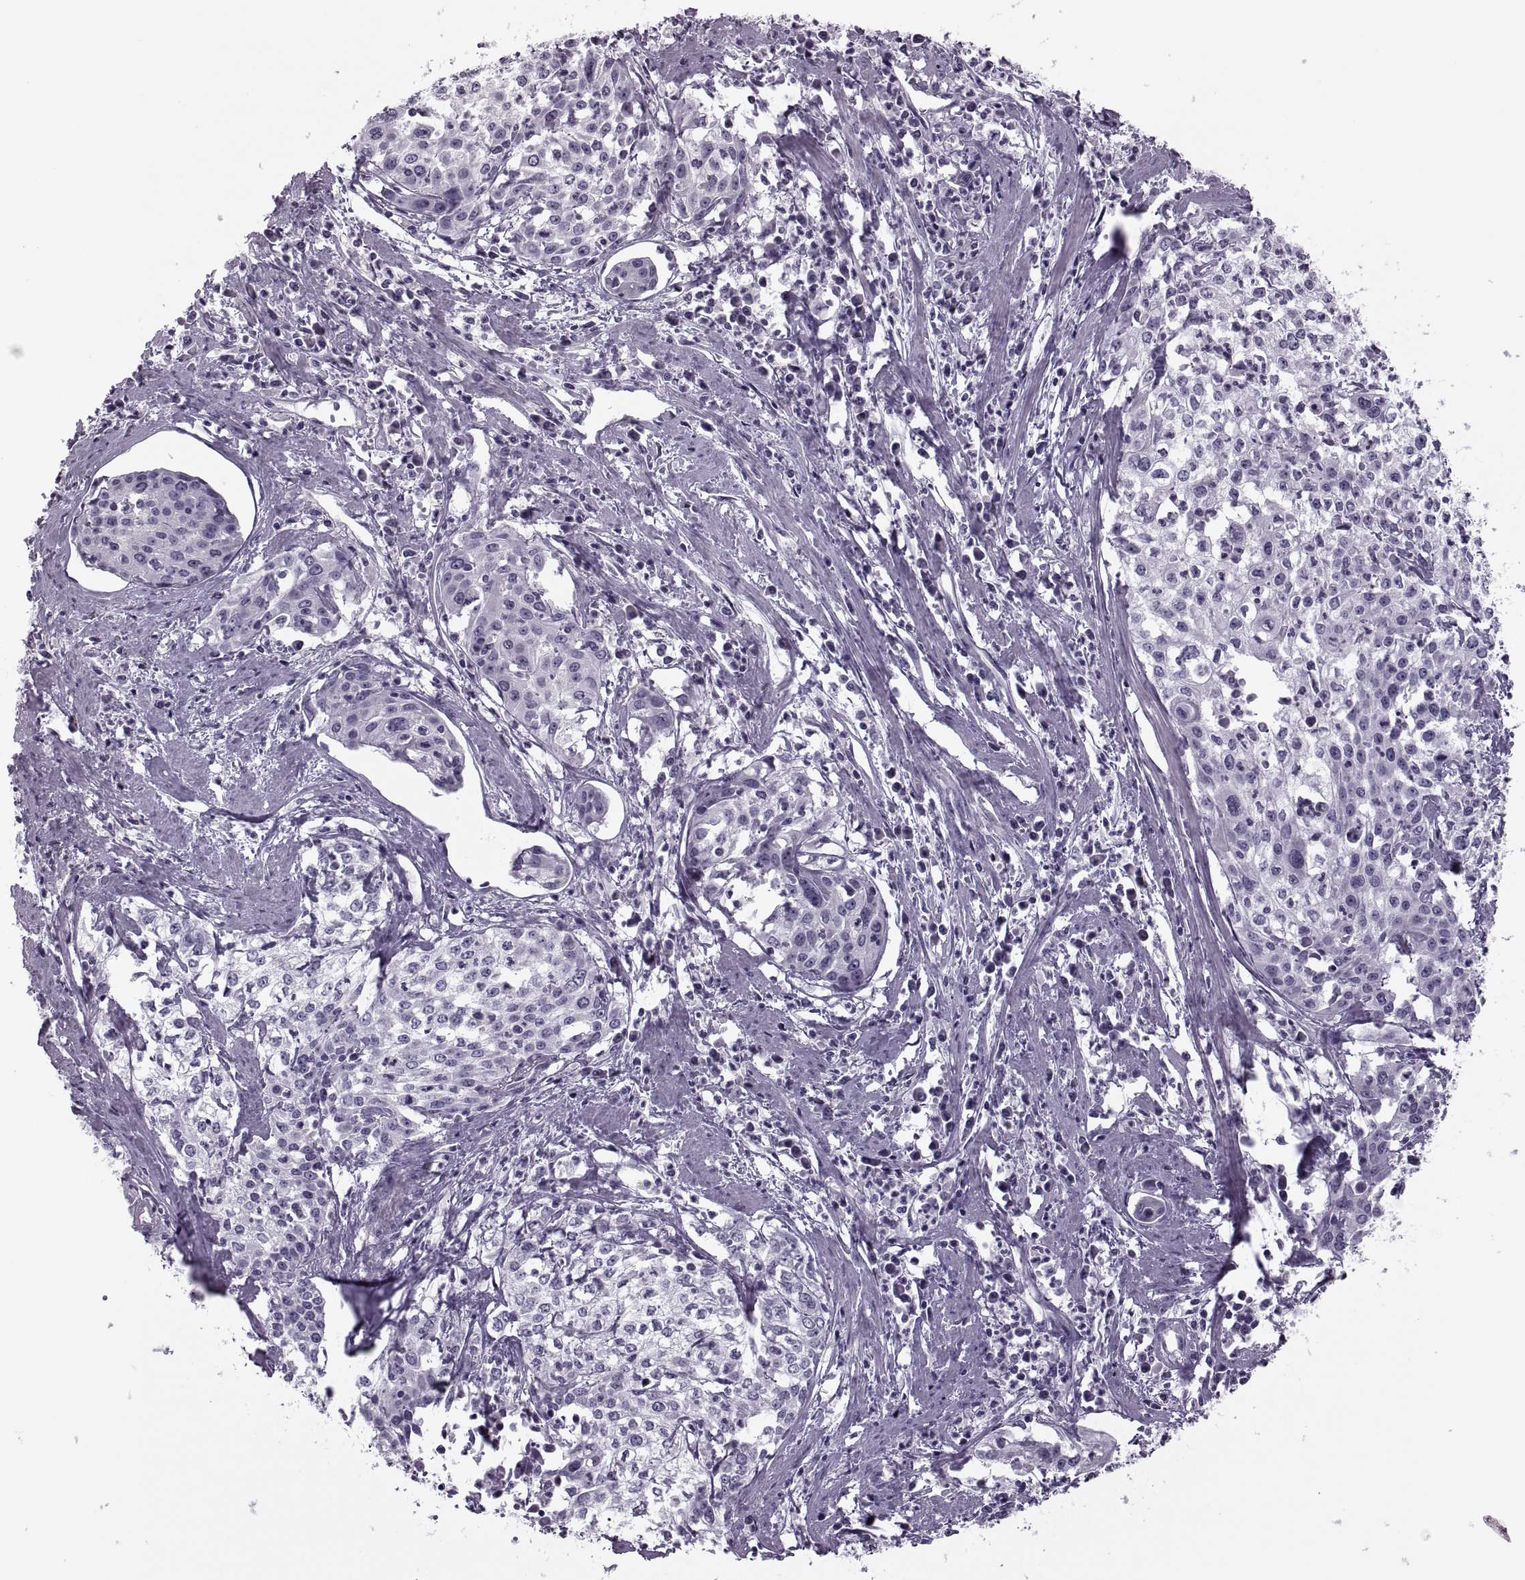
{"staining": {"intensity": "negative", "quantity": "none", "location": "none"}, "tissue": "cervical cancer", "cell_type": "Tumor cells", "image_type": "cancer", "snomed": [{"axis": "morphology", "description": "Squamous cell carcinoma, NOS"}, {"axis": "topography", "description": "Cervix"}], "caption": "Immunohistochemical staining of cervical cancer demonstrates no significant expression in tumor cells.", "gene": "PRSS54", "patient": {"sex": "female", "age": 39}}